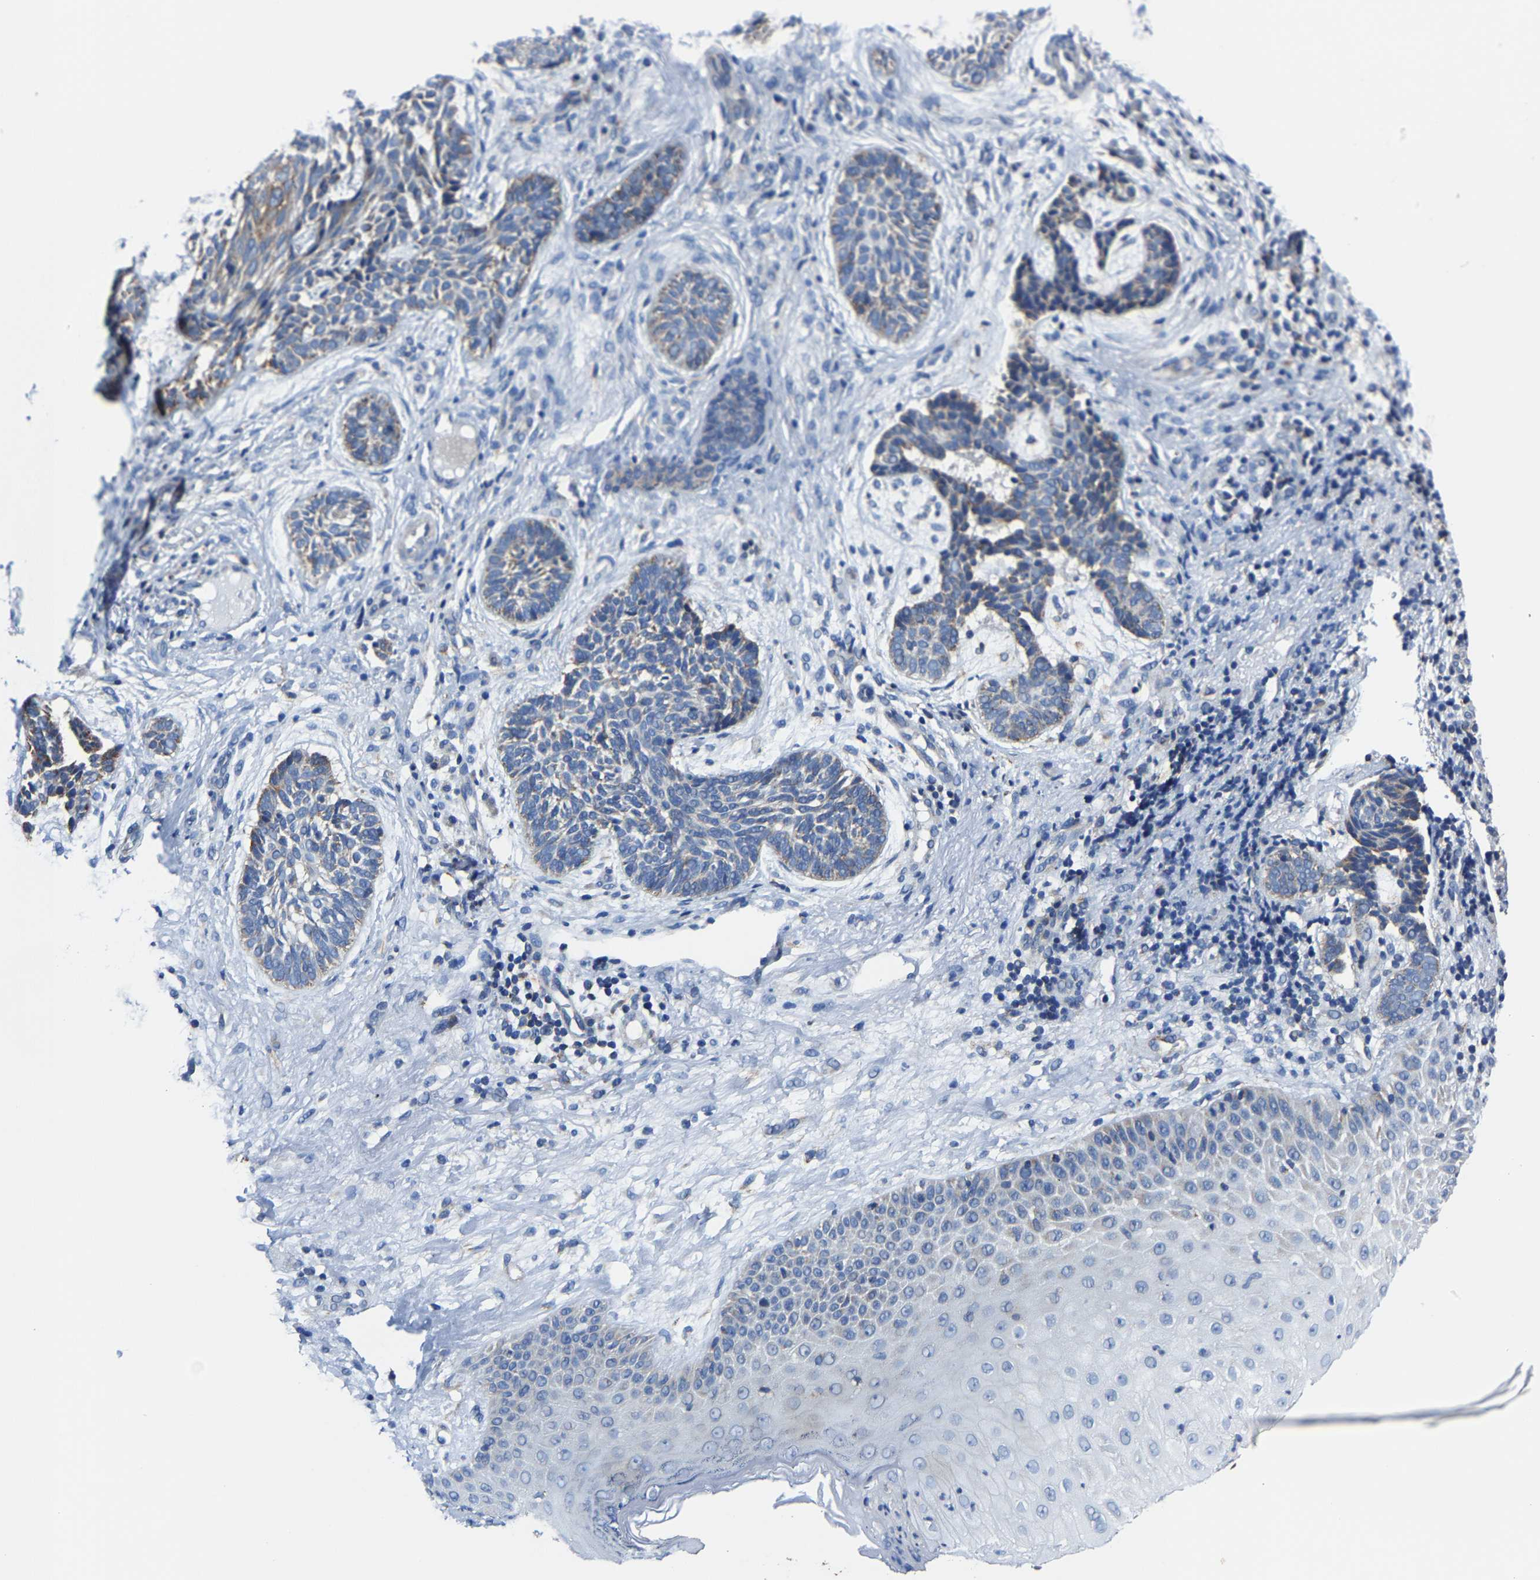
{"staining": {"intensity": "weak", "quantity": "<25%", "location": "cytoplasmic/membranous"}, "tissue": "skin cancer", "cell_type": "Tumor cells", "image_type": "cancer", "snomed": [{"axis": "morphology", "description": "Normal tissue, NOS"}, {"axis": "morphology", "description": "Basal cell carcinoma"}, {"axis": "topography", "description": "Skin"}], "caption": "This is an IHC image of skin basal cell carcinoma. There is no positivity in tumor cells.", "gene": "AGK", "patient": {"sex": "male", "age": 63}}